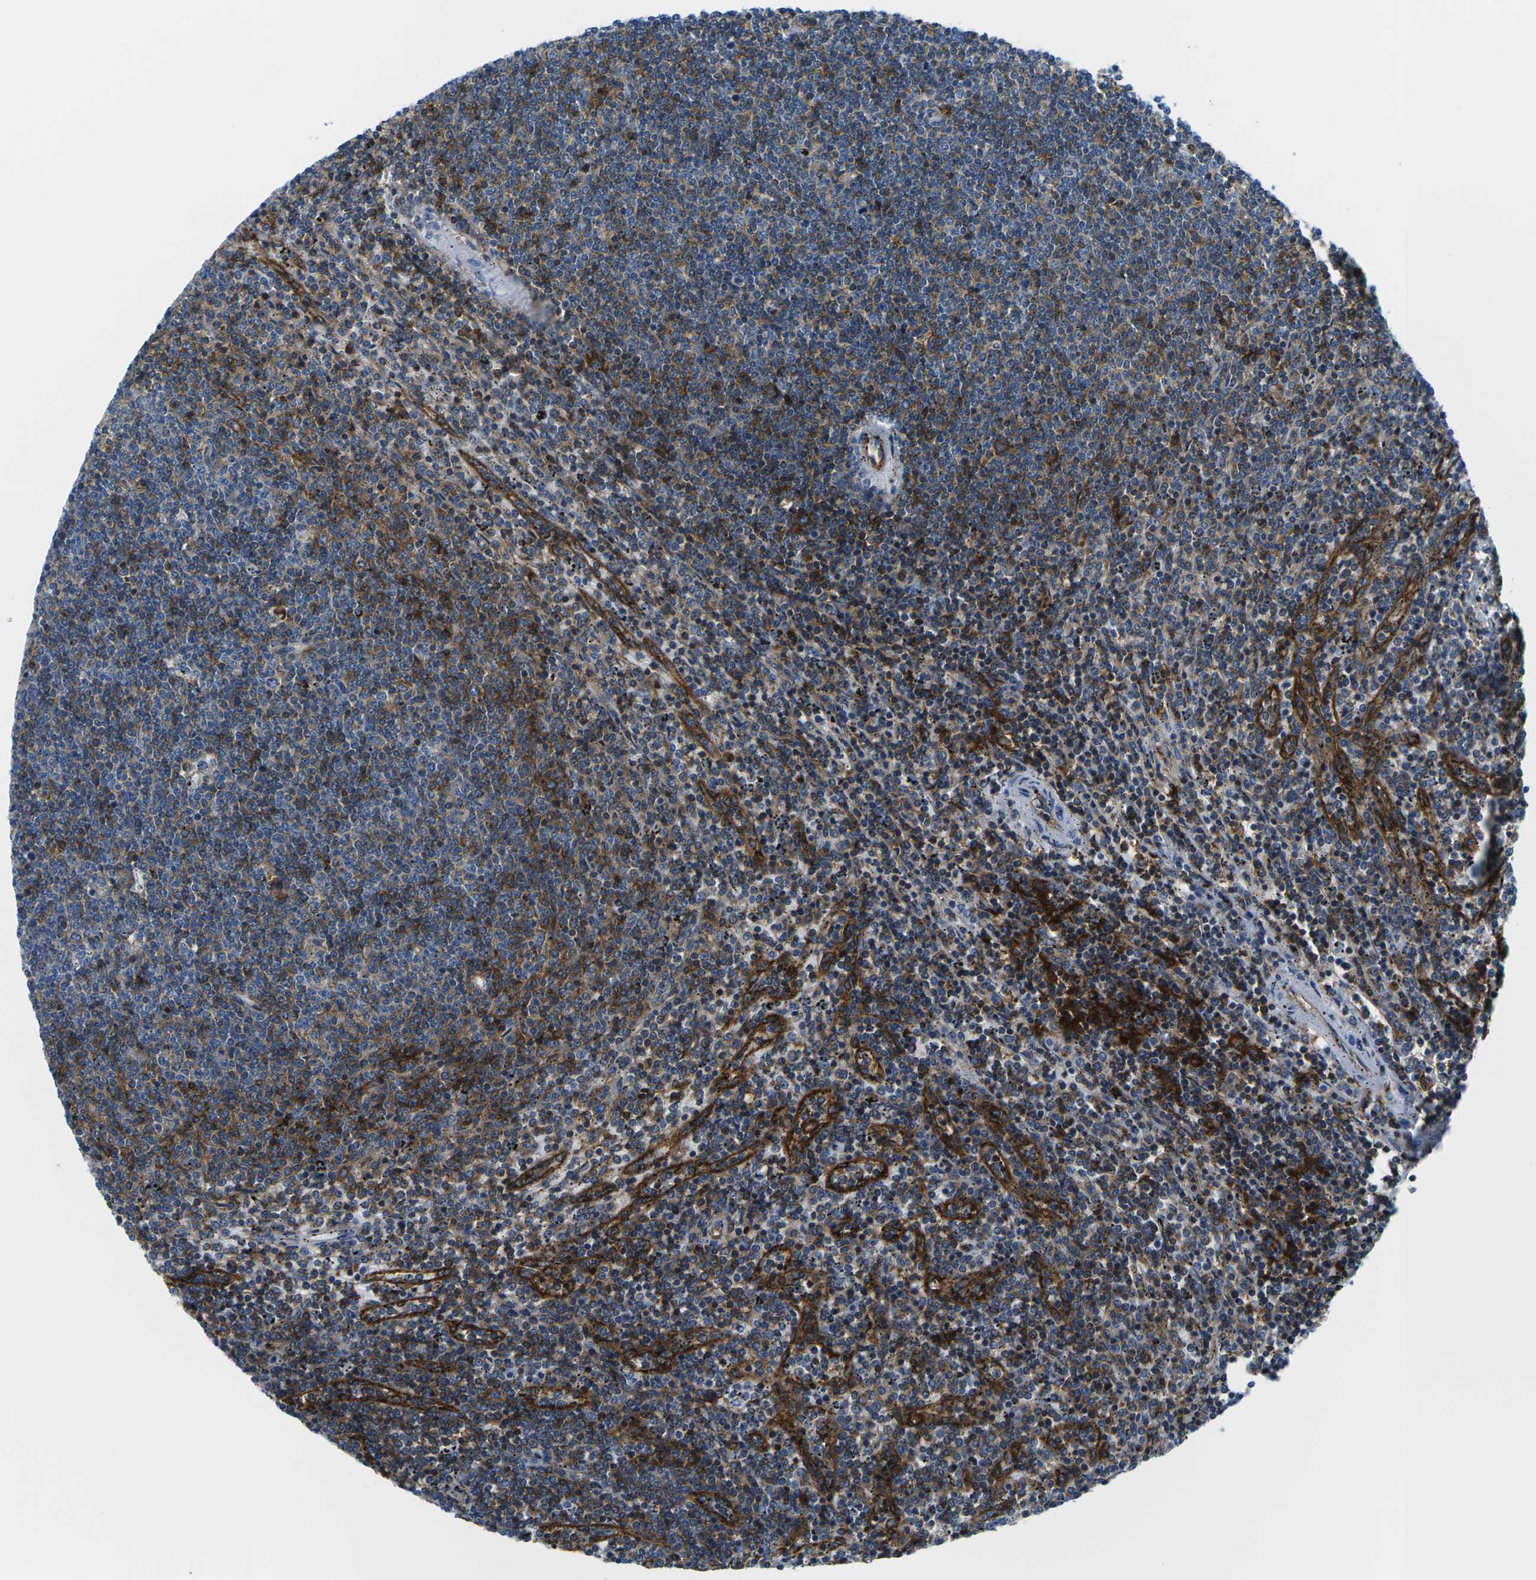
{"staining": {"intensity": "moderate", "quantity": "25%-75%", "location": "cytoplasmic/membranous"}, "tissue": "lymphoma", "cell_type": "Tumor cells", "image_type": "cancer", "snomed": [{"axis": "morphology", "description": "Malignant lymphoma, non-Hodgkin's type, Low grade"}, {"axis": "topography", "description": "Spleen"}], "caption": "Human low-grade malignant lymphoma, non-Hodgkin's type stained for a protein (brown) exhibits moderate cytoplasmic/membranous positive expression in approximately 25%-75% of tumor cells.", "gene": "SOCS4", "patient": {"sex": "female", "age": 50}}